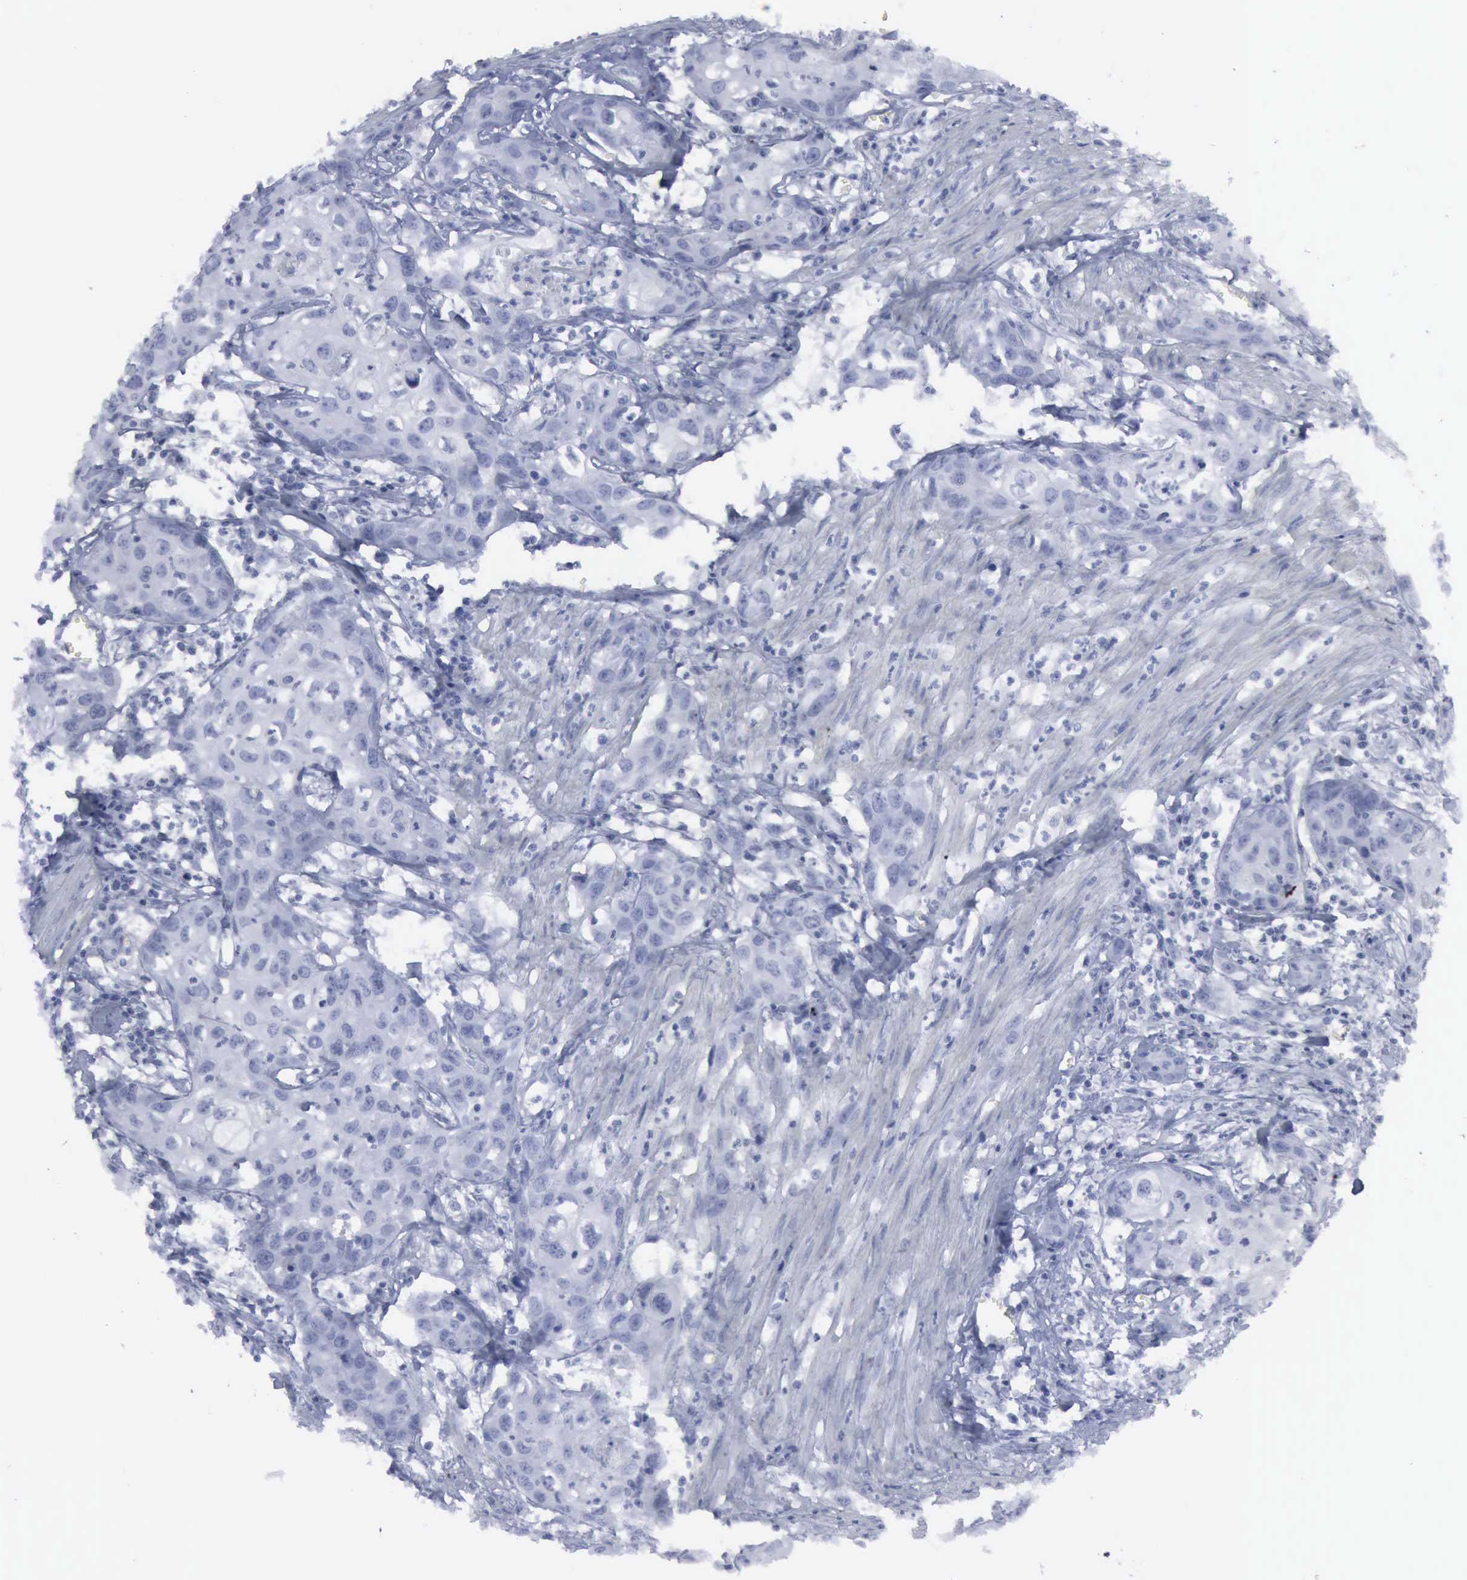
{"staining": {"intensity": "negative", "quantity": "none", "location": "none"}, "tissue": "urothelial cancer", "cell_type": "Tumor cells", "image_type": "cancer", "snomed": [{"axis": "morphology", "description": "Urothelial carcinoma, High grade"}, {"axis": "topography", "description": "Urinary bladder"}], "caption": "High-grade urothelial carcinoma stained for a protein using immunohistochemistry (IHC) displays no positivity tumor cells.", "gene": "VCAM1", "patient": {"sex": "male", "age": 54}}